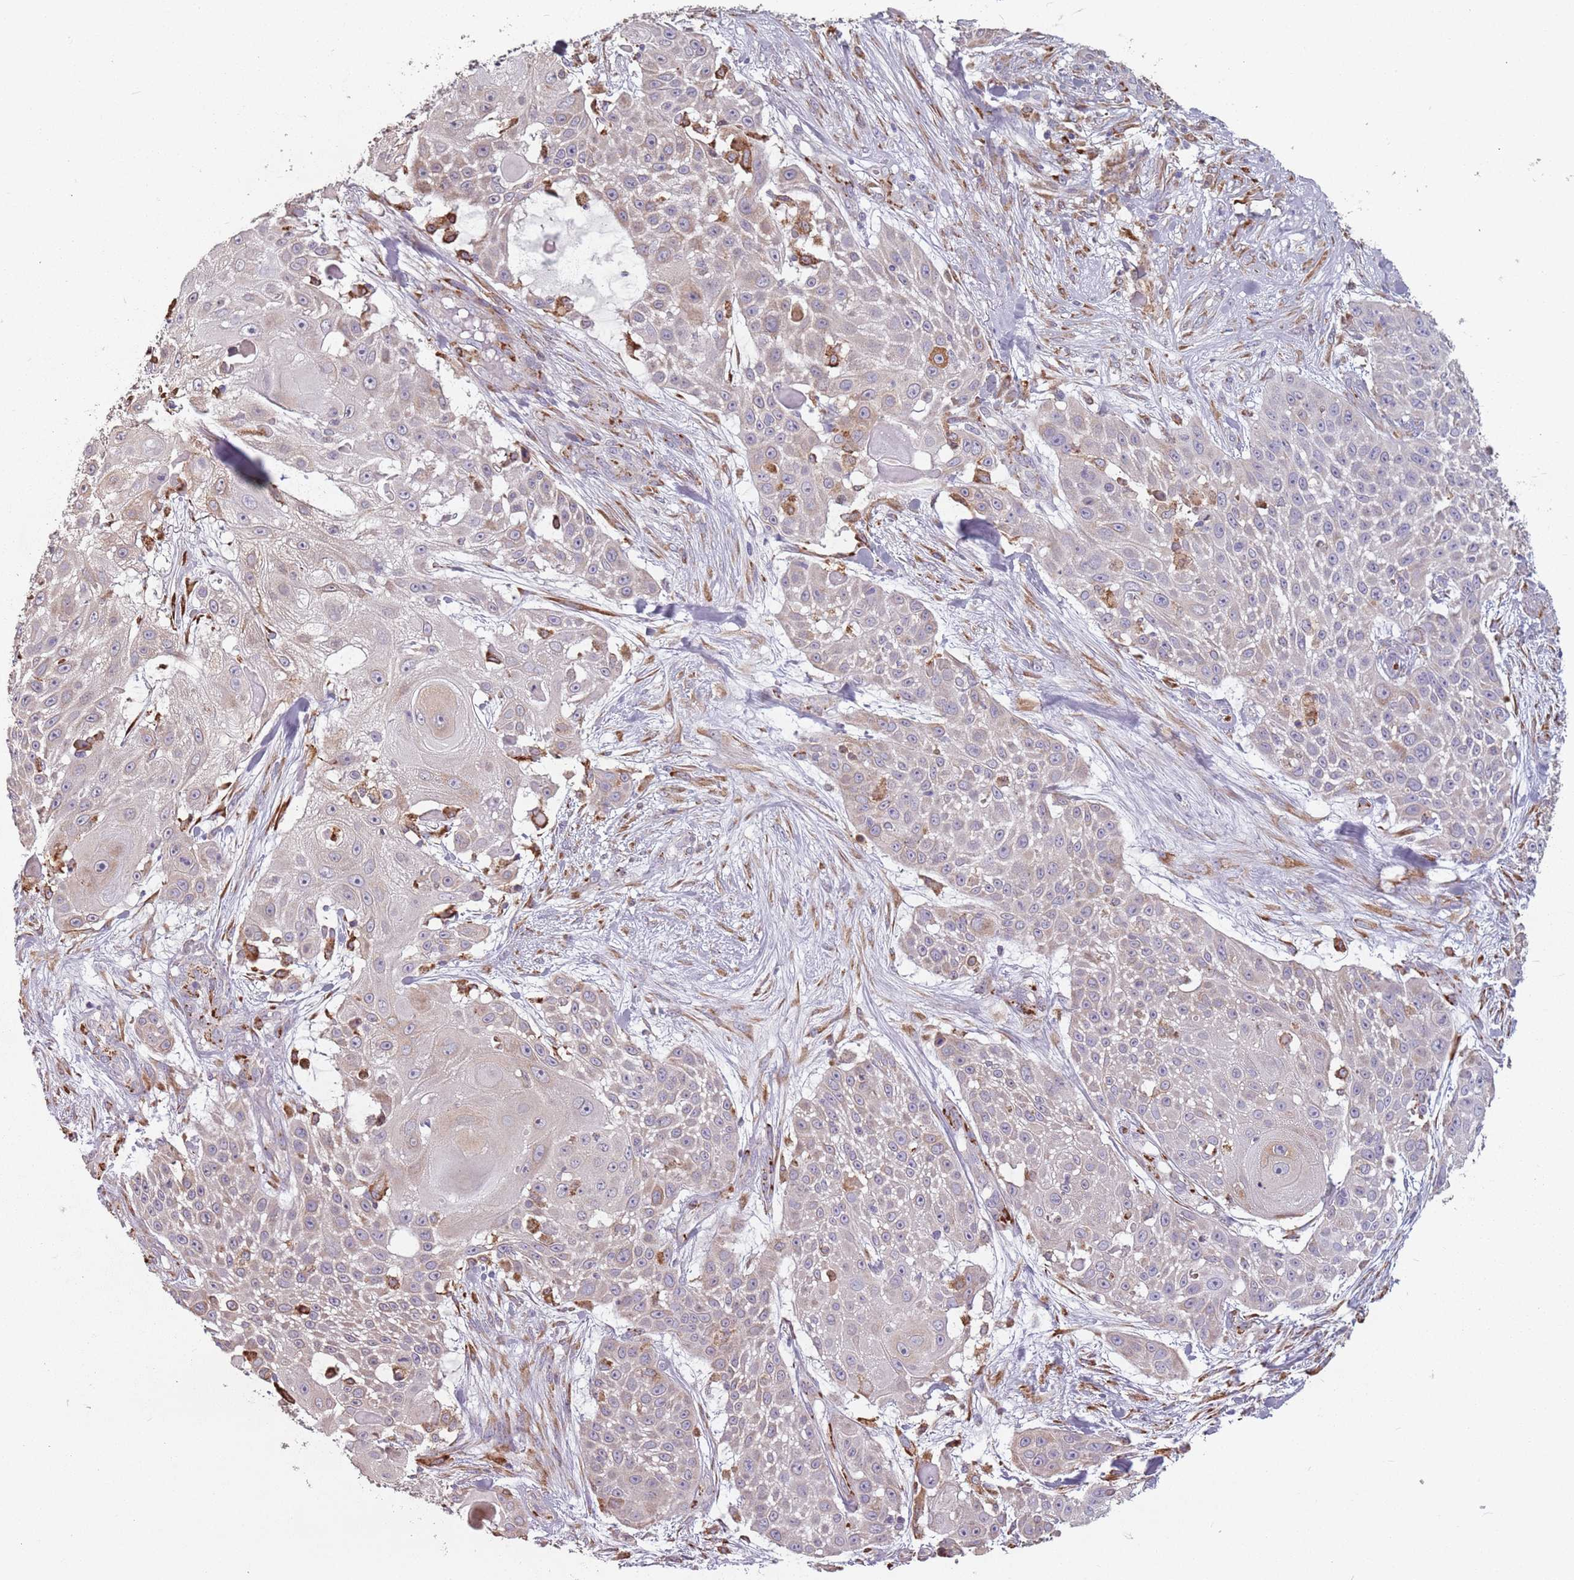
{"staining": {"intensity": "weak", "quantity": "<25%", "location": "cytoplasmic/membranous"}, "tissue": "skin cancer", "cell_type": "Tumor cells", "image_type": "cancer", "snomed": [{"axis": "morphology", "description": "Squamous cell carcinoma, NOS"}, {"axis": "topography", "description": "Skin"}], "caption": "Immunohistochemistry (IHC) photomicrograph of neoplastic tissue: squamous cell carcinoma (skin) stained with DAB exhibits no significant protein staining in tumor cells.", "gene": "RPS9", "patient": {"sex": "female", "age": 86}}